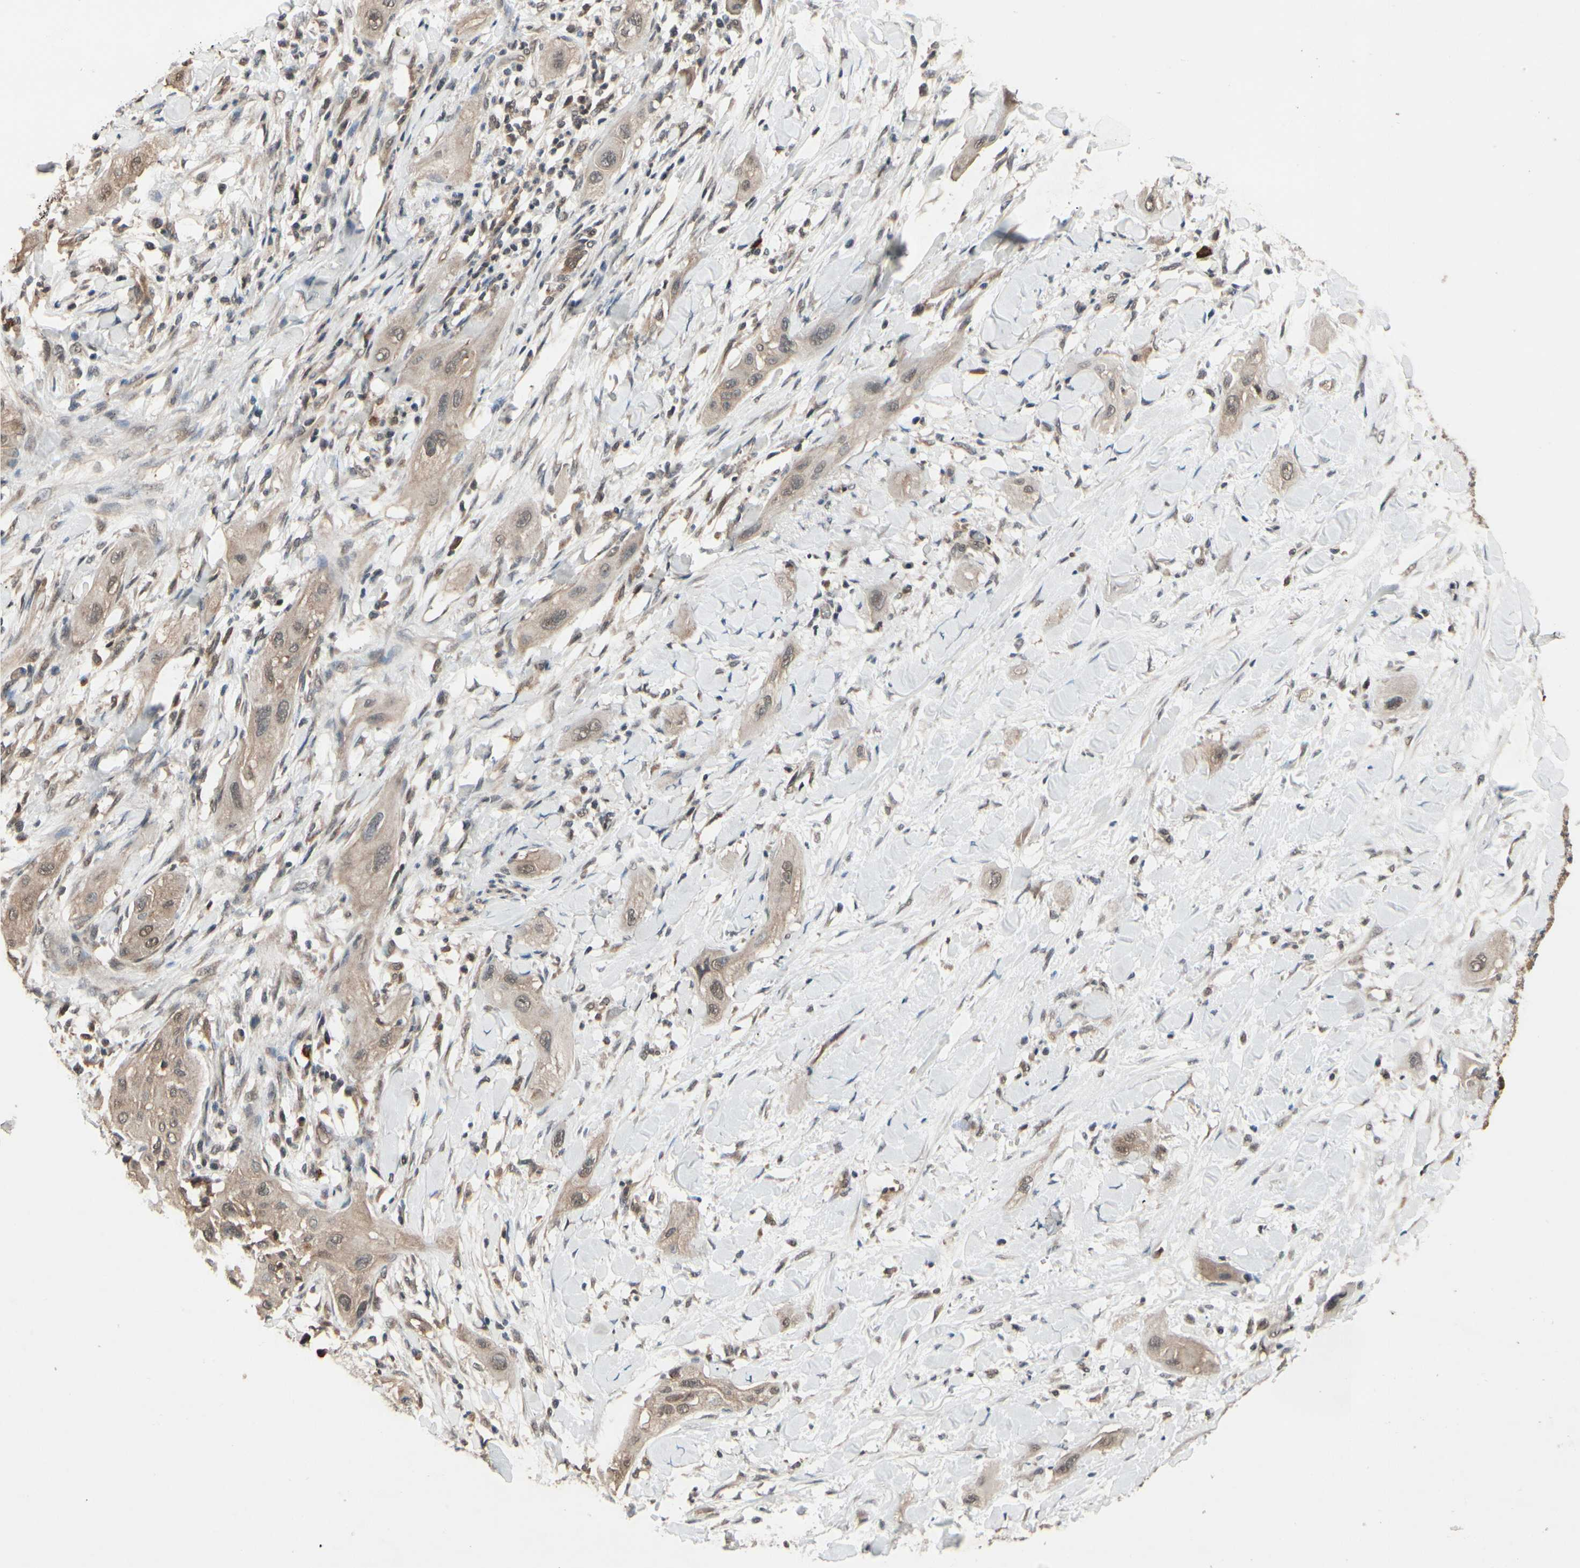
{"staining": {"intensity": "weak", "quantity": ">75%", "location": "cytoplasmic/membranous"}, "tissue": "lung cancer", "cell_type": "Tumor cells", "image_type": "cancer", "snomed": [{"axis": "morphology", "description": "Squamous cell carcinoma, NOS"}, {"axis": "topography", "description": "Lung"}], "caption": "An IHC image of tumor tissue is shown. Protein staining in brown shows weak cytoplasmic/membranous positivity in squamous cell carcinoma (lung) within tumor cells. The staining is performed using DAB (3,3'-diaminobenzidine) brown chromogen to label protein expression. The nuclei are counter-stained blue using hematoxylin.", "gene": "PNPLA7", "patient": {"sex": "female", "age": 47}}